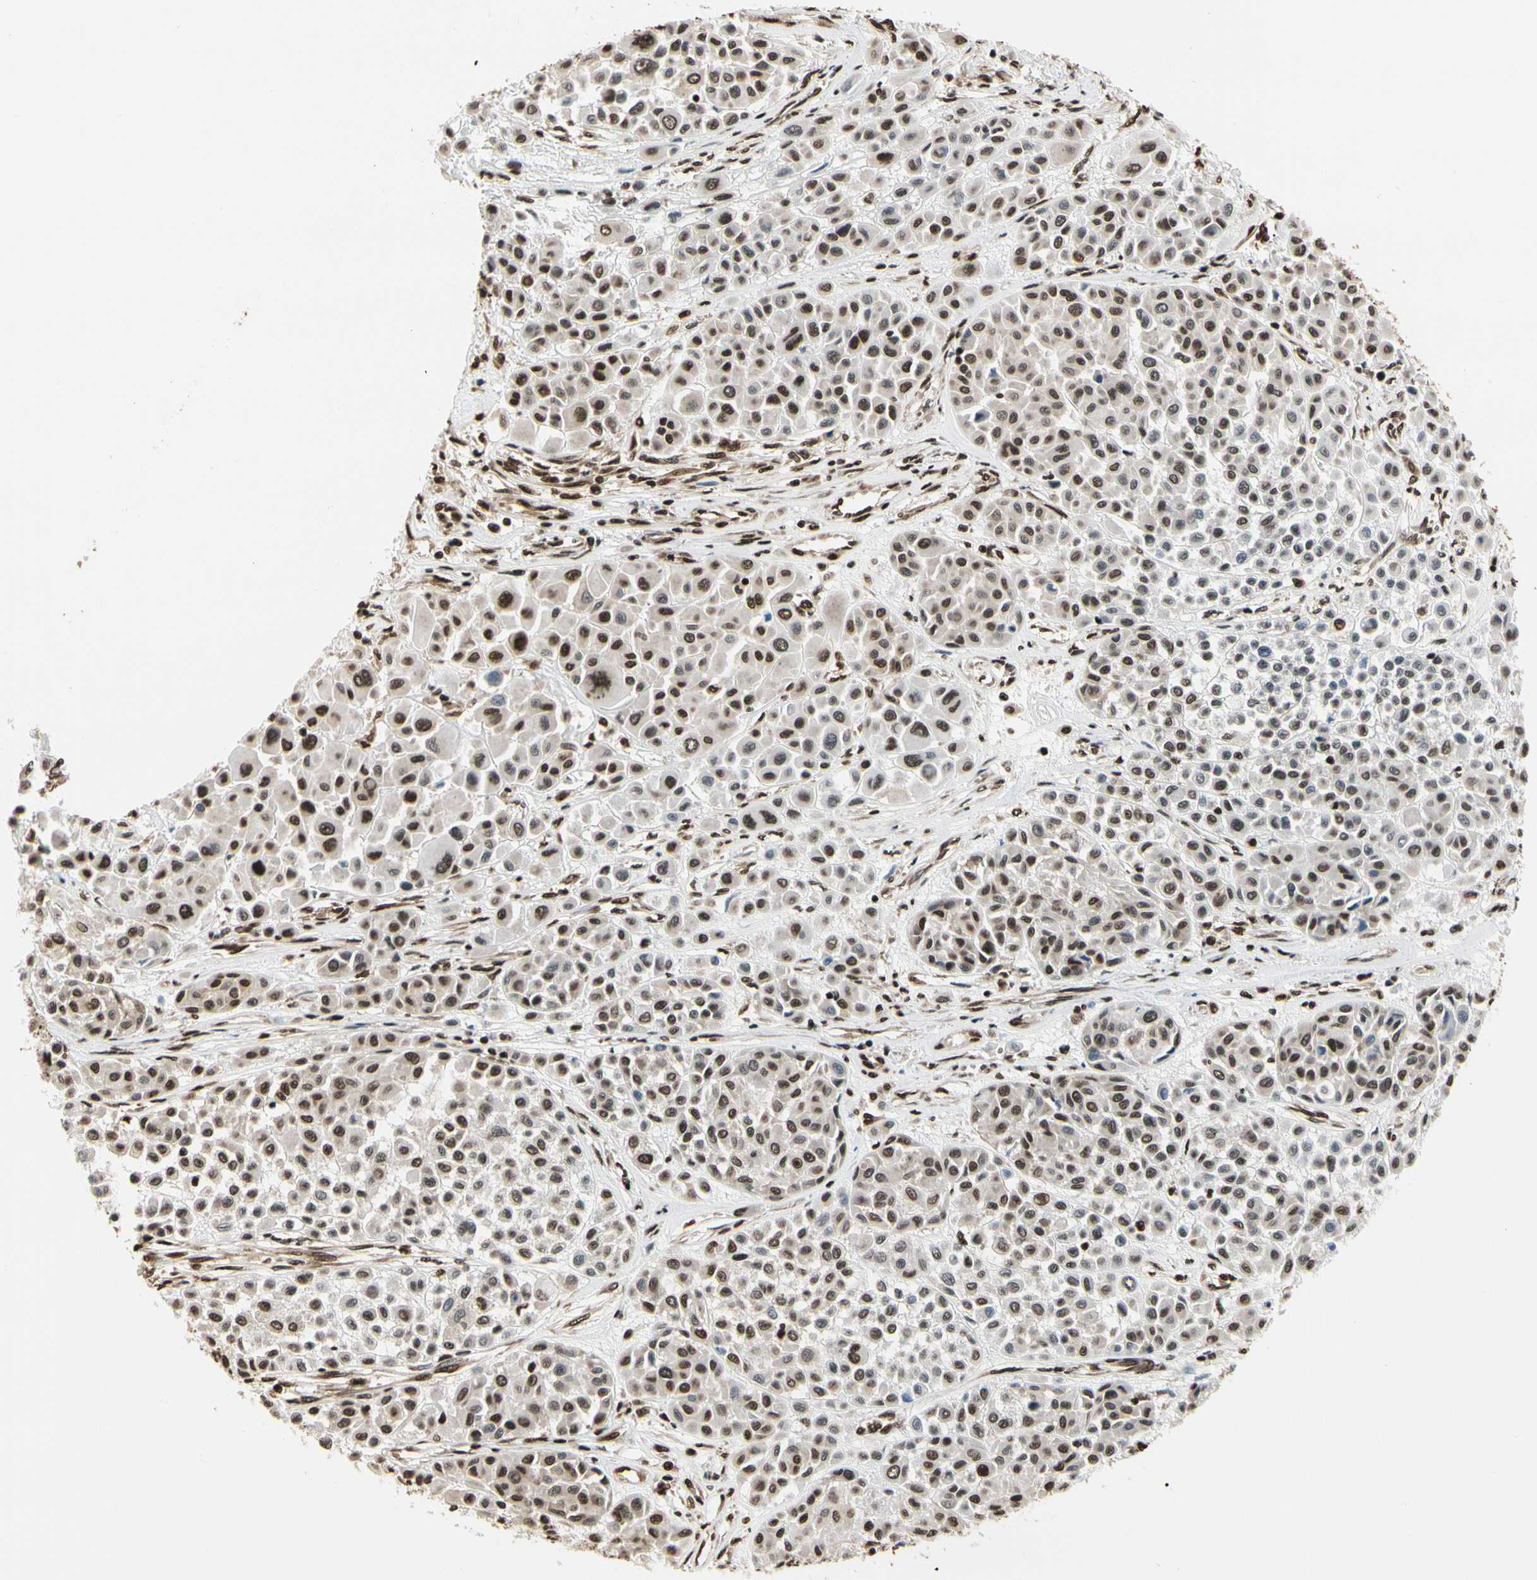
{"staining": {"intensity": "moderate", "quantity": ">75%", "location": "nuclear"}, "tissue": "melanoma", "cell_type": "Tumor cells", "image_type": "cancer", "snomed": [{"axis": "morphology", "description": "Malignant melanoma, Metastatic site"}, {"axis": "topography", "description": "Soft tissue"}], "caption": "High-magnification brightfield microscopy of malignant melanoma (metastatic site) stained with DAB (brown) and counterstained with hematoxylin (blue). tumor cells exhibit moderate nuclear expression is seen in approximately>75% of cells.", "gene": "HNRNPK", "patient": {"sex": "male", "age": 41}}